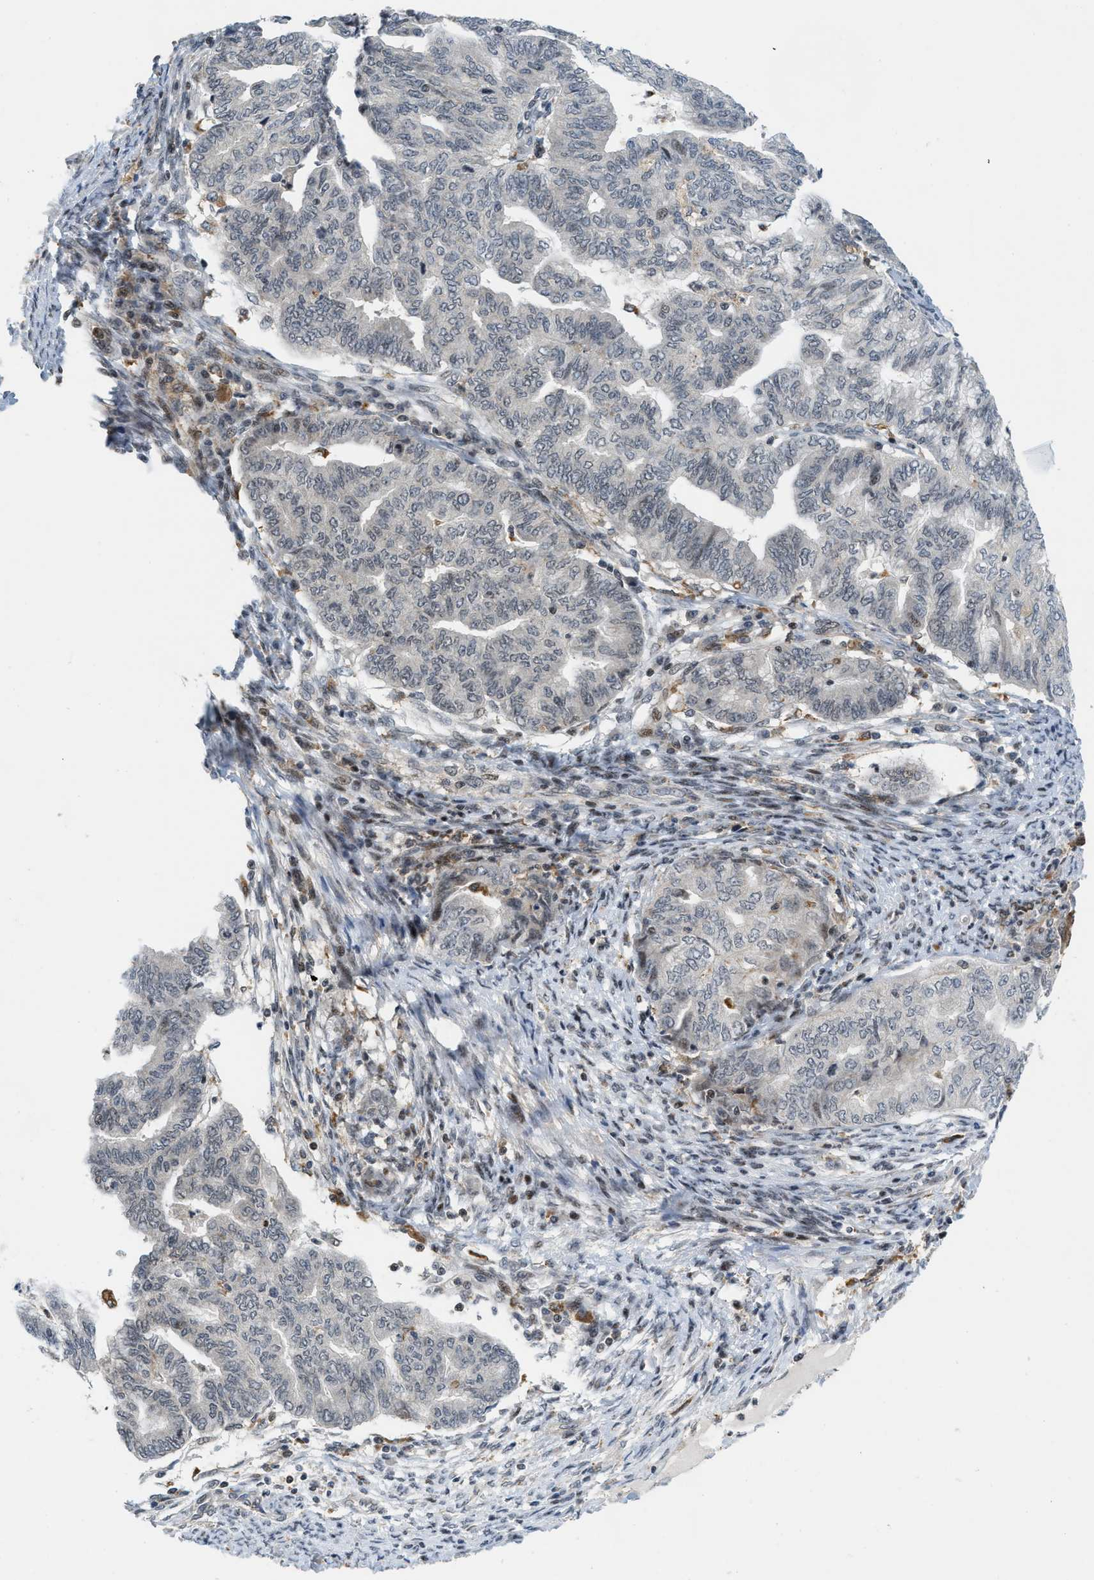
{"staining": {"intensity": "negative", "quantity": "none", "location": "none"}, "tissue": "endometrial cancer", "cell_type": "Tumor cells", "image_type": "cancer", "snomed": [{"axis": "morphology", "description": "Adenocarcinoma, NOS"}, {"axis": "topography", "description": "Endometrium"}], "caption": "Endometrial adenocarcinoma stained for a protein using immunohistochemistry displays no staining tumor cells.", "gene": "ING1", "patient": {"sex": "female", "age": 79}}